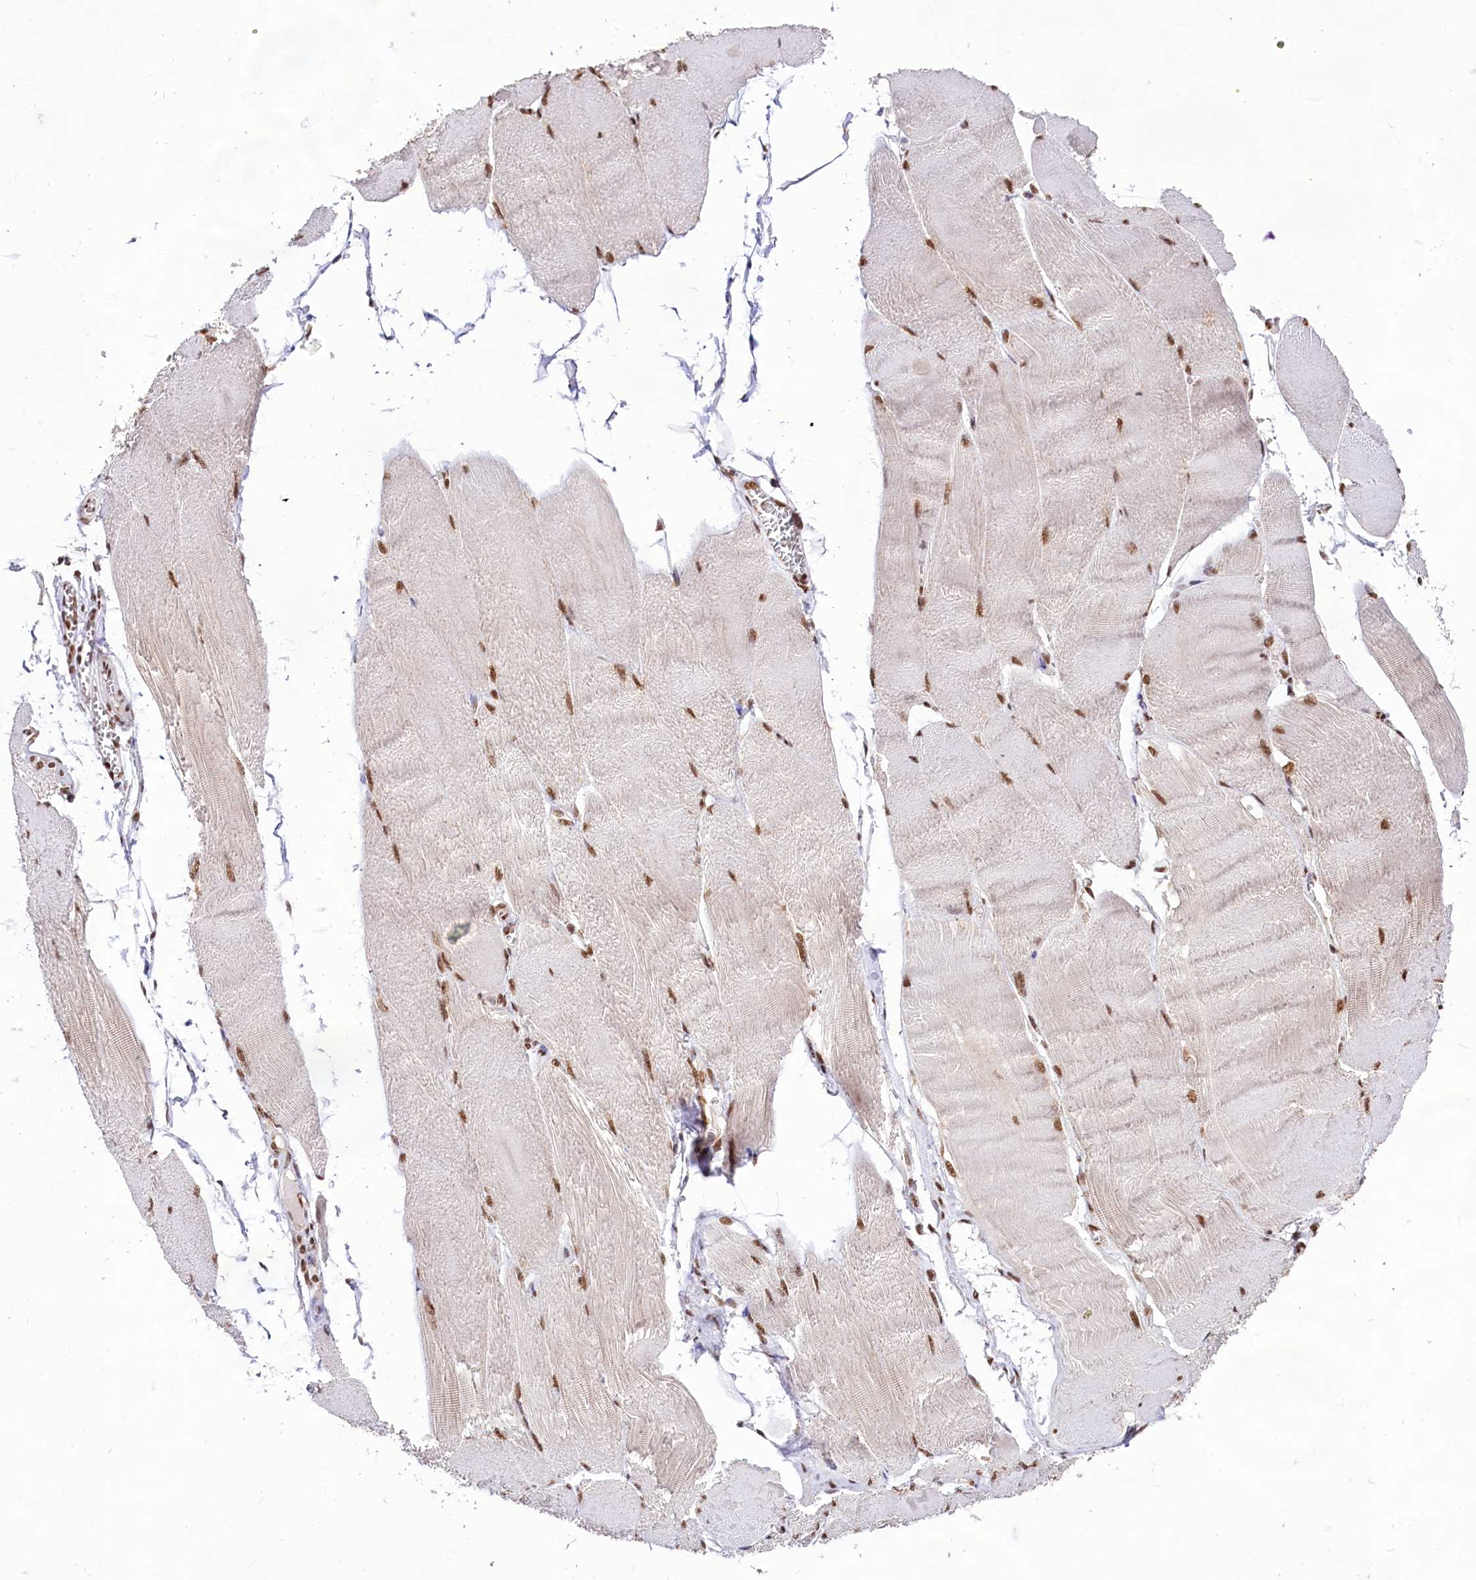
{"staining": {"intensity": "strong", "quantity": ">75%", "location": "nuclear"}, "tissue": "skeletal muscle", "cell_type": "Myocytes", "image_type": "normal", "snomed": [{"axis": "morphology", "description": "Normal tissue, NOS"}, {"axis": "morphology", "description": "Basal cell carcinoma"}, {"axis": "topography", "description": "Skeletal muscle"}], "caption": "Protein analysis of normal skeletal muscle exhibits strong nuclear staining in about >75% of myocytes.", "gene": "HIRA", "patient": {"sex": "female", "age": 64}}